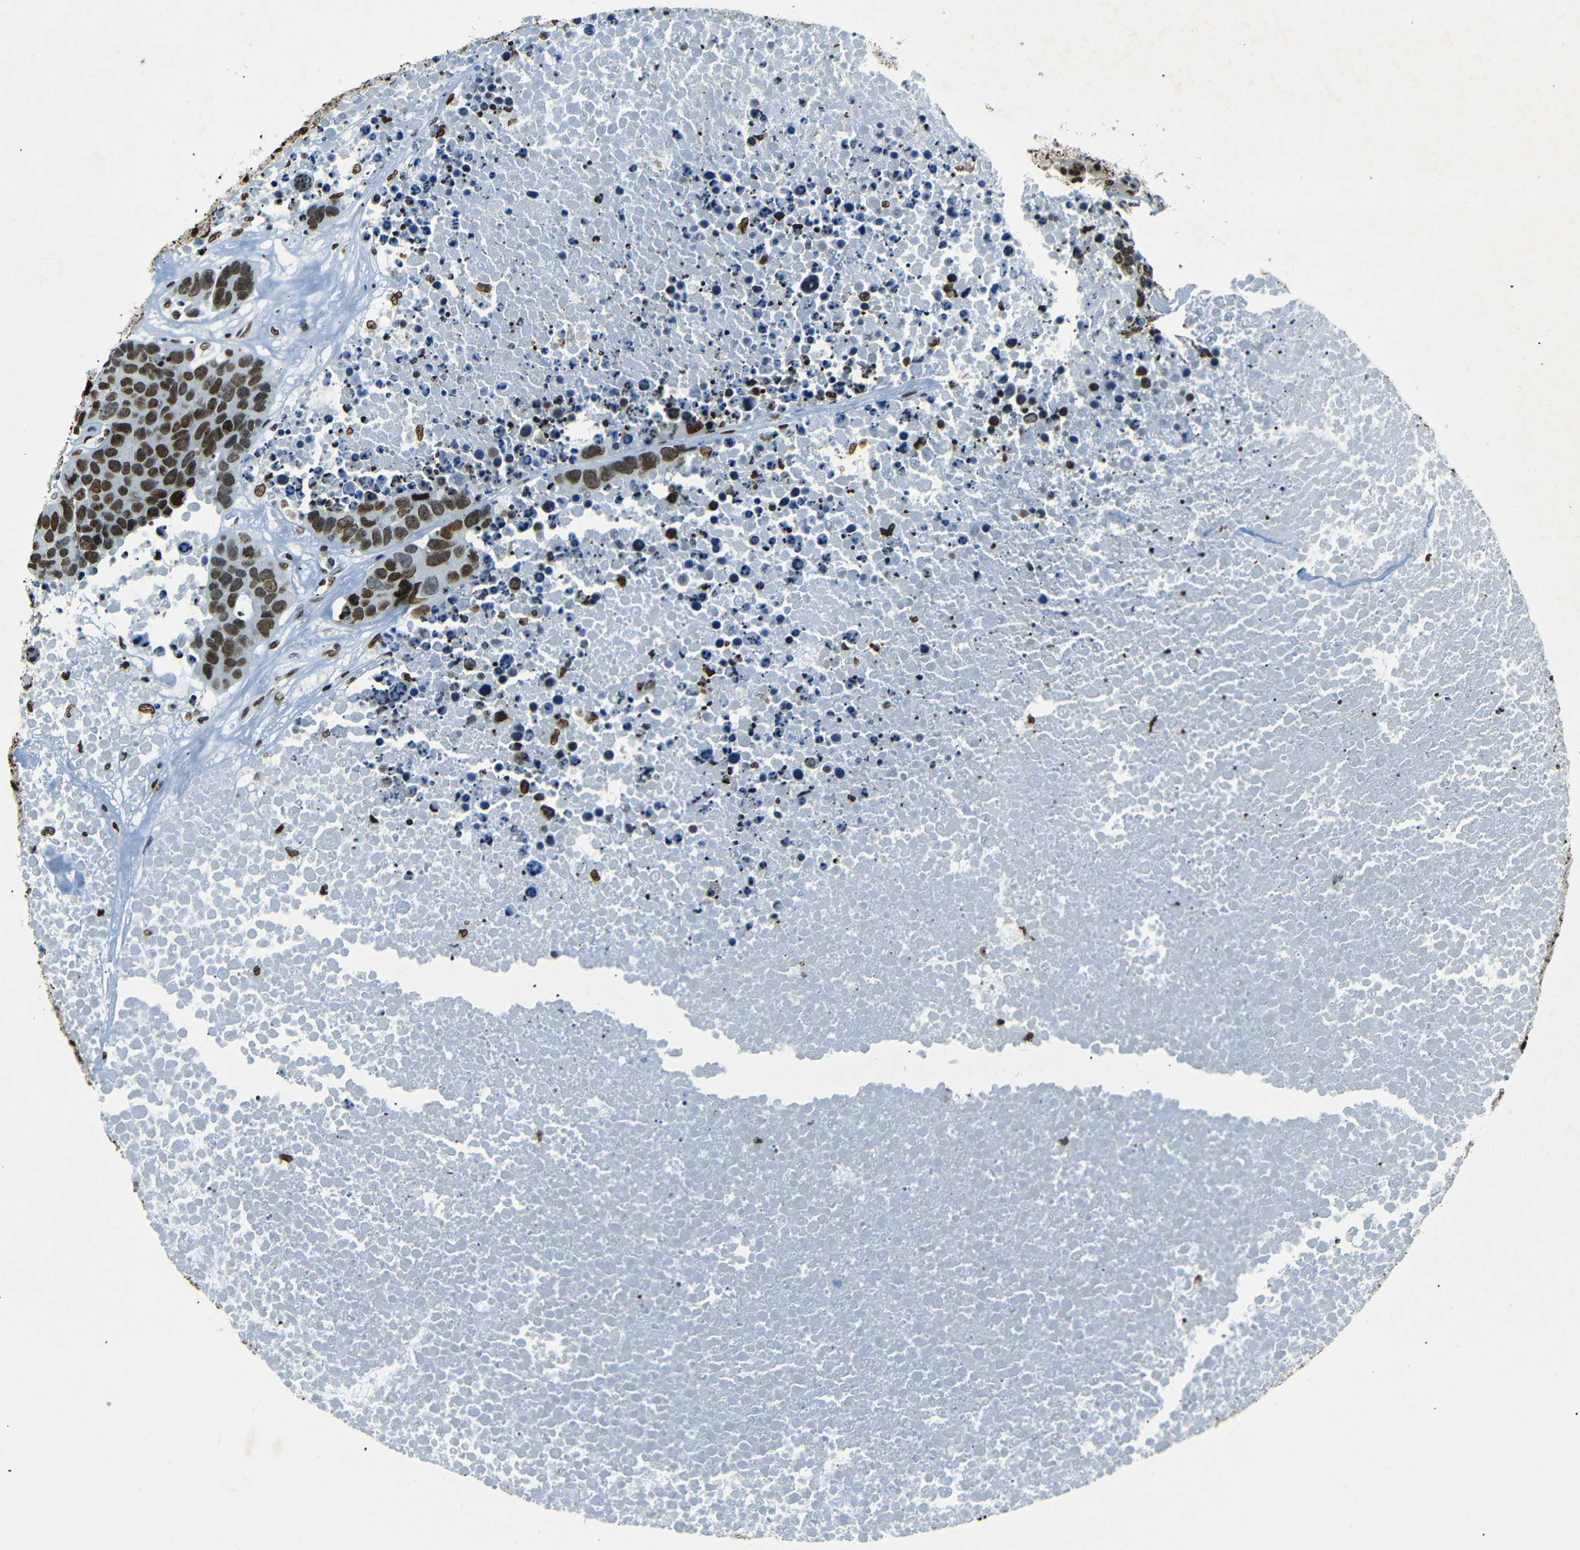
{"staining": {"intensity": "strong", "quantity": ">75%", "location": "nuclear"}, "tissue": "carcinoid", "cell_type": "Tumor cells", "image_type": "cancer", "snomed": [{"axis": "morphology", "description": "Carcinoid, malignant, NOS"}, {"axis": "topography", "description": "Lung"}], "caption": "This is a photomicrograph of immunohistochemistry (IHC) staining of carcinoid, which shows strong expression in the nuclear of tumor cells.", "gene": "HMGN1", "patient": {"sex": "male", "age": 60}}